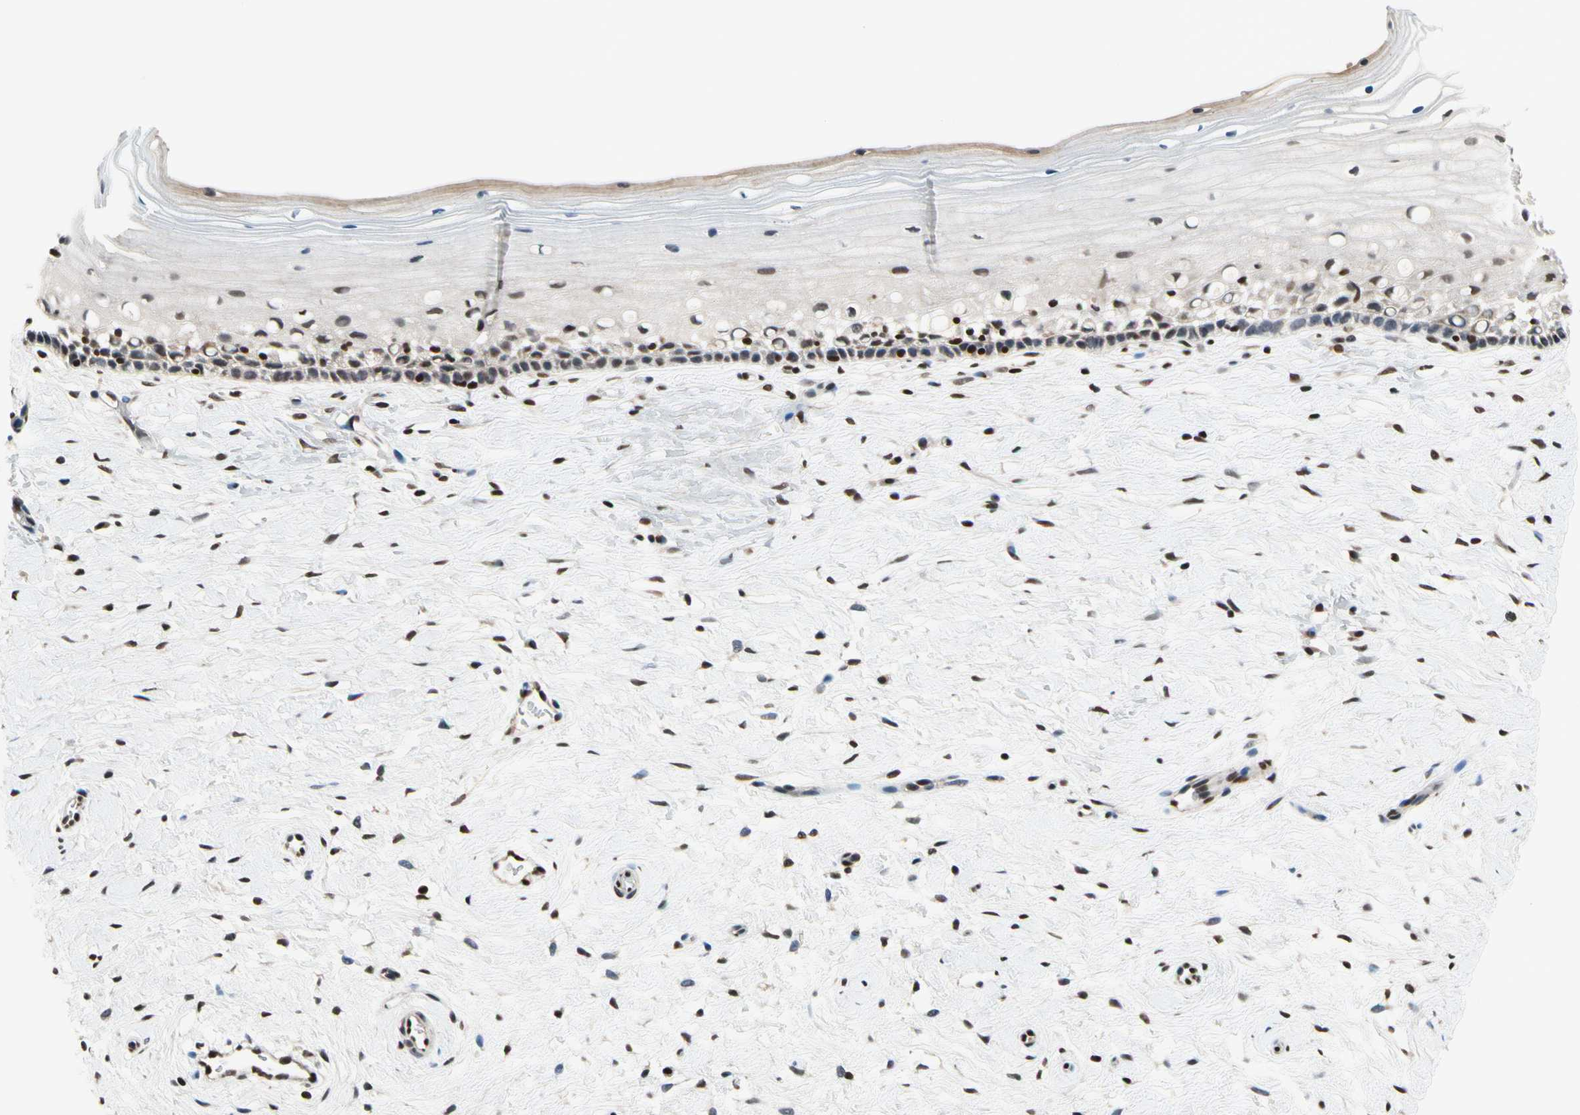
{"staining": {"intensity": "moderate", "quantity": "25%-75%", "location": "nuclear"}, "tissue": "cervix", "cell_type": "Glandular cells", "image_type": "normal", "snomed": [{"axis": "morphology", "description": "Normal tissue, NOS"}, {"axis": "topography", "description": "Cervix"}], "caption": "A photomicrograph of cervix stained for a protein demonstrates moderate nuclear brown staining in glandular cells.", "gene": "RECQL", "patient": {"sex": "female", "age": 39}}